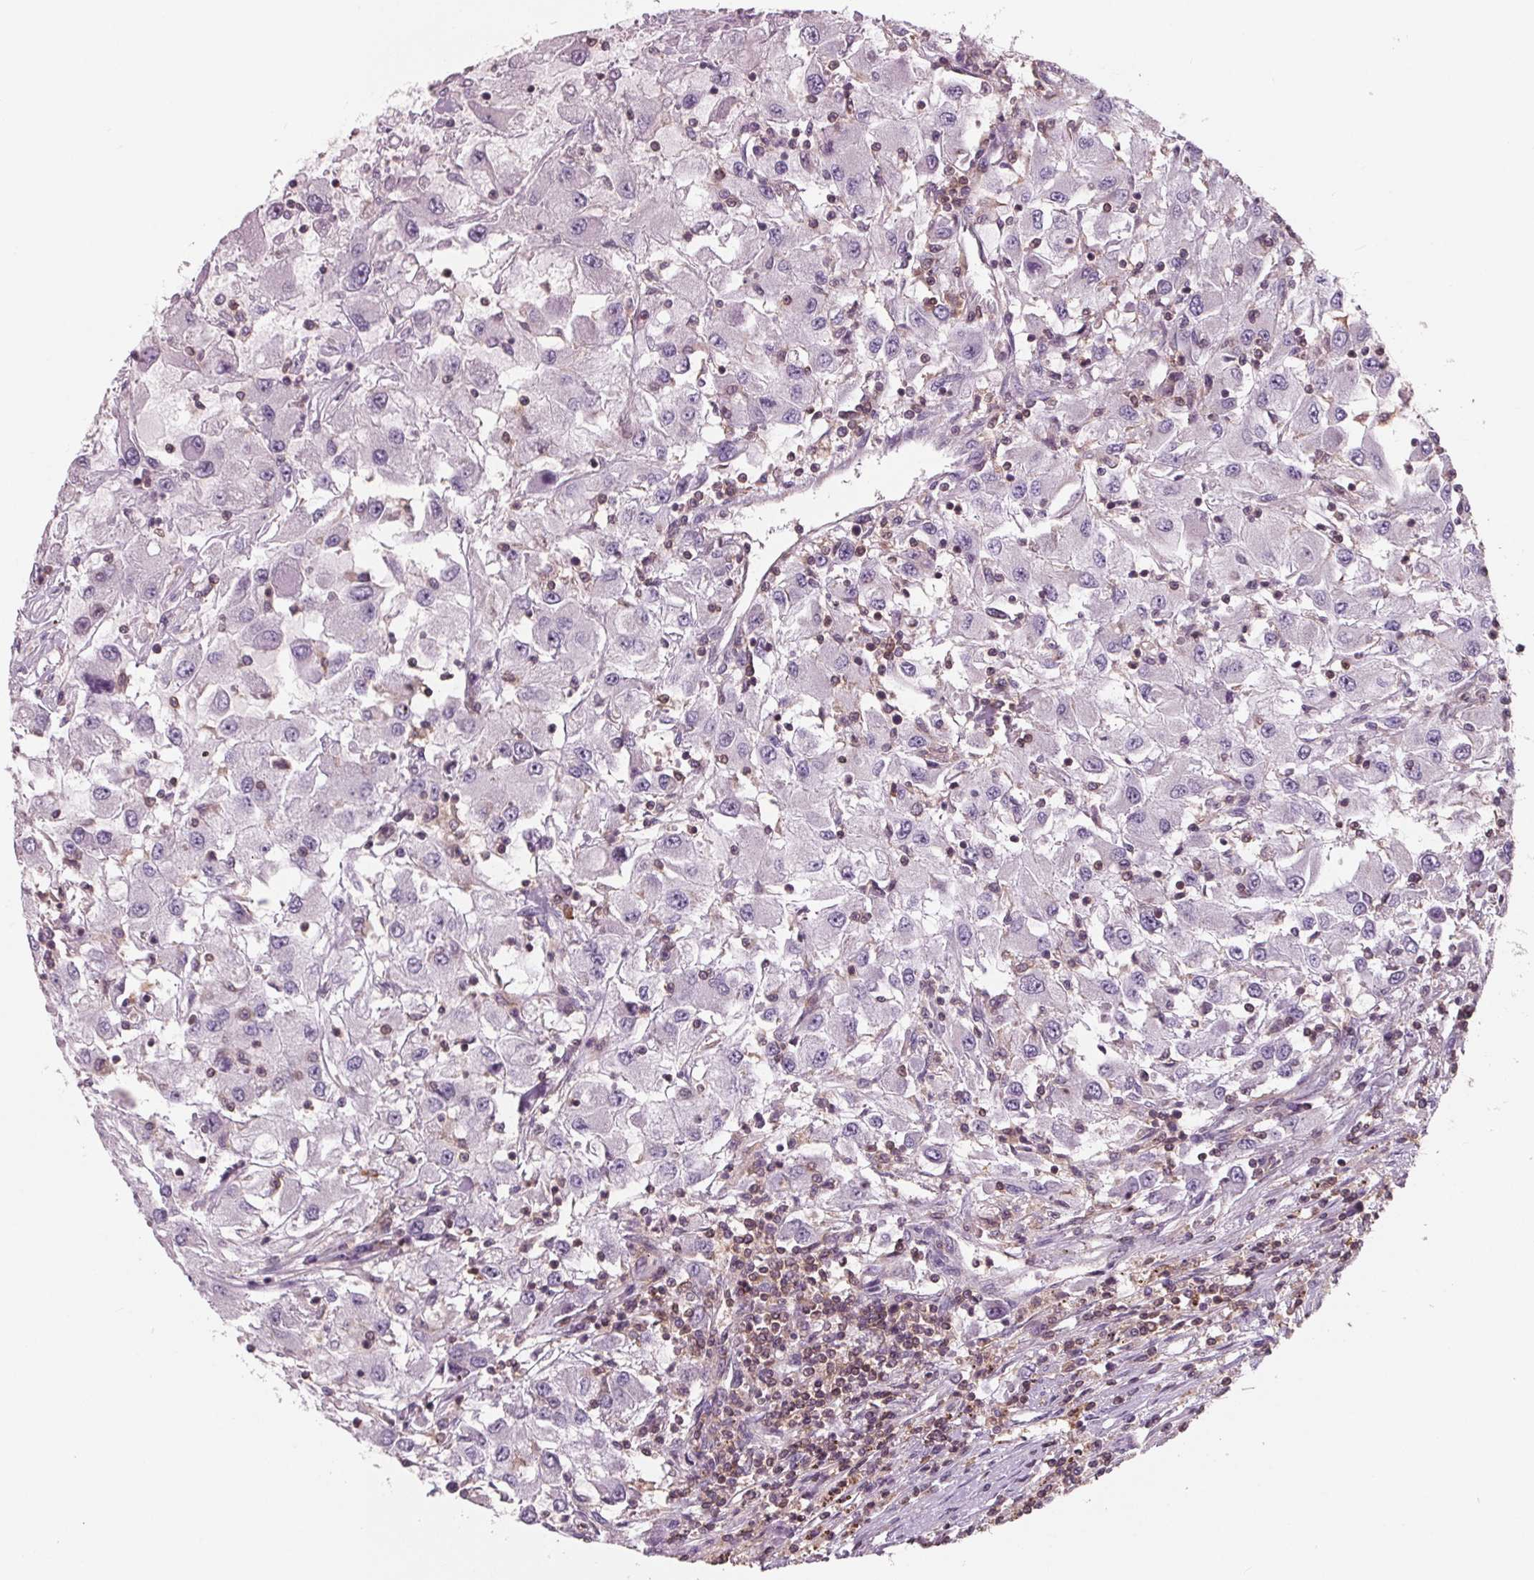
{"staining": {"intensity": "negative", "quantity": "none", "location": "none"}, "tissue": "renal cancer", "cell_type": "Tumor cells", "image_type": "cancer", "snomed": [{"axis": "morphology", "description": "Adenocarcinoma, NOS"}, {"axis": "topography", "description": "Kidney"}], "caption": "High power microscopy photomicrograph of an immunohistochemistry image of adenocarcinoma (renal), revealing no significant staining in tumor cells.", "gene": "ARHGAP25", "patient": {"sex": "female", "age": 67}}